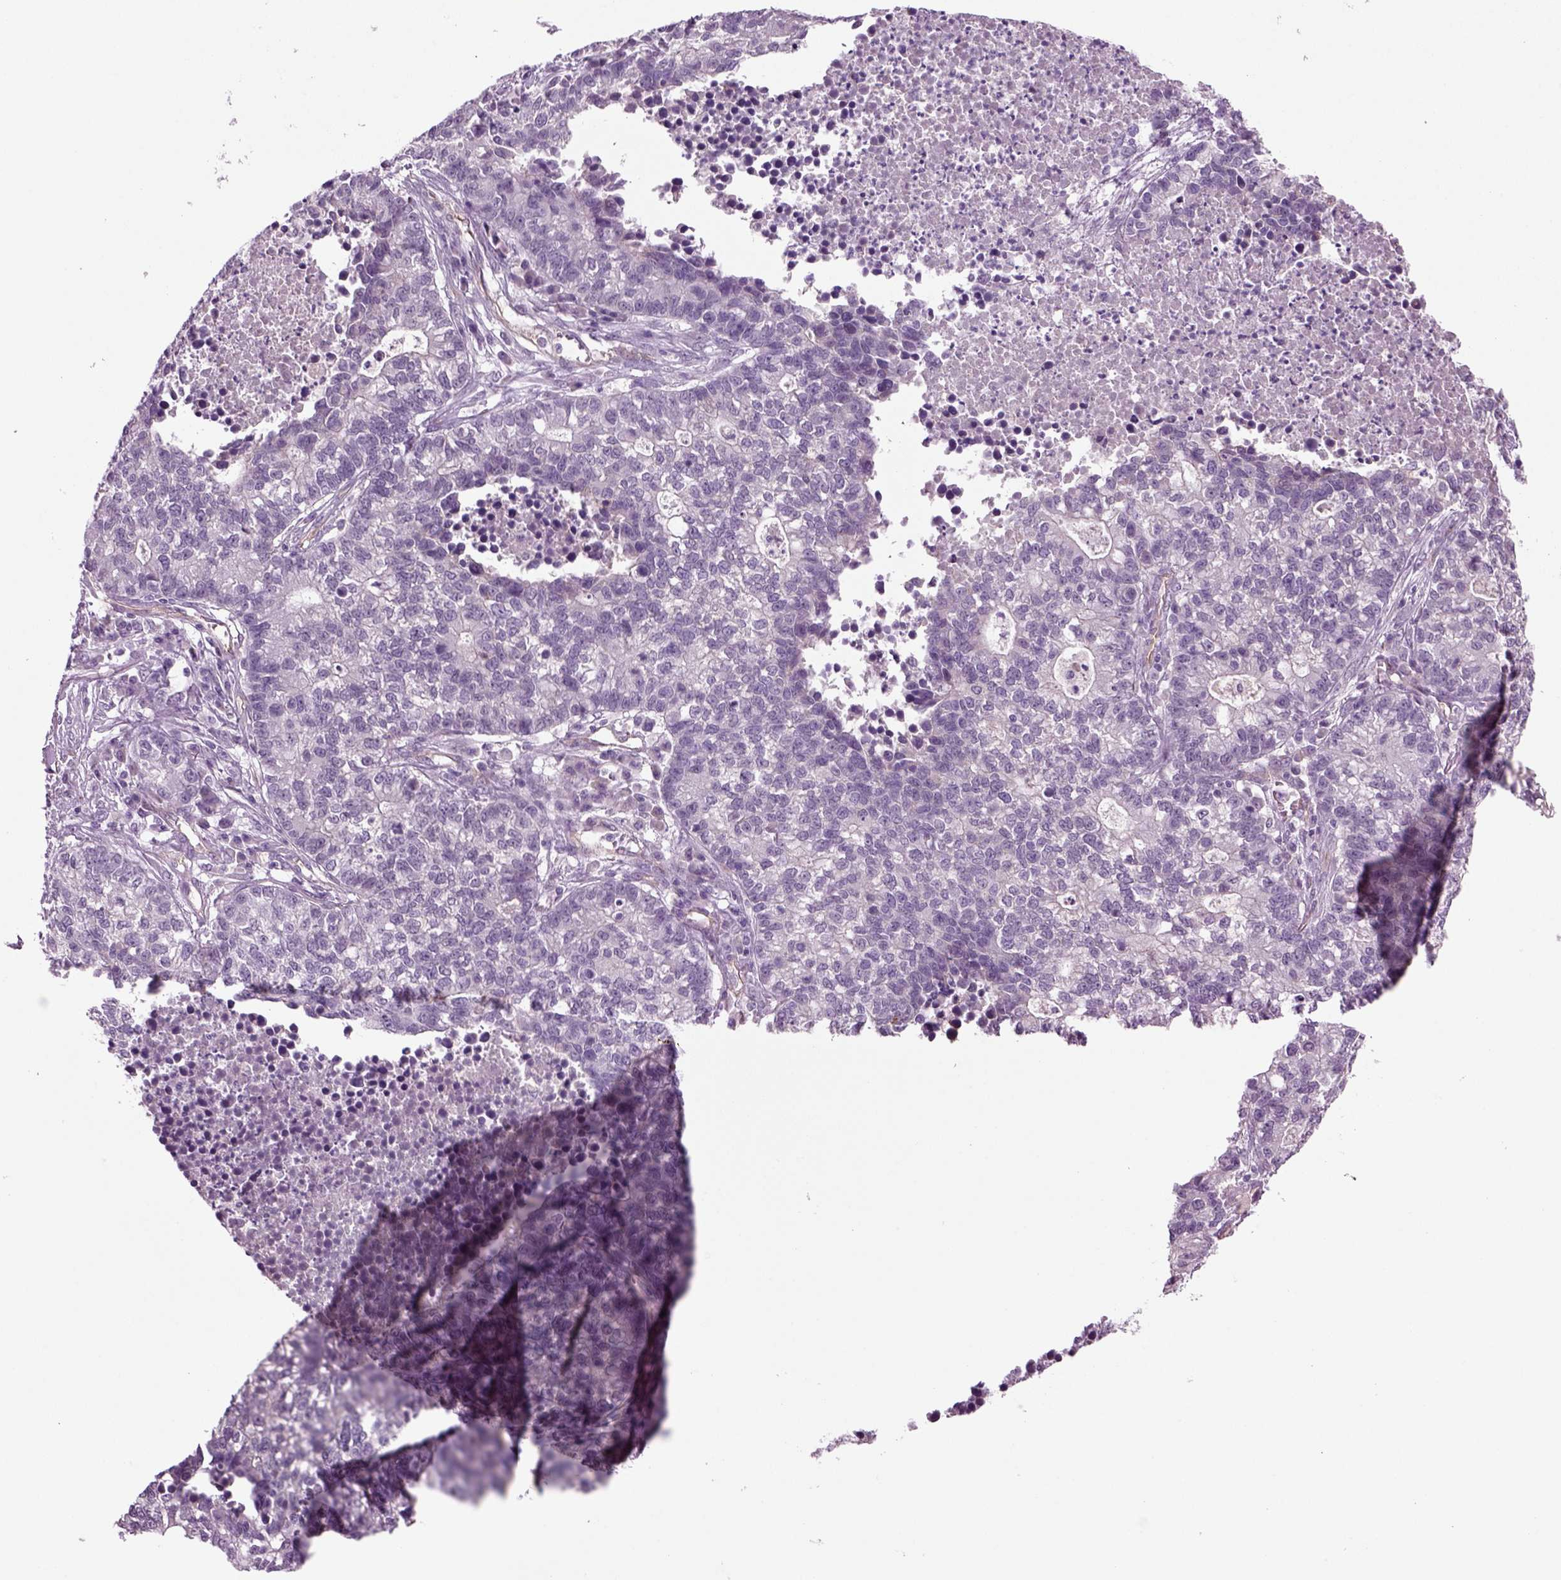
{"staining": {"intensity": "negative", "quantity": "none", "location": "none"}, "tissue": "lung cancer", "cell_type": "Tumor cells", "image_type": "cancer", "snomed": [{"axis": "morphology", "description": "Adenocarcinoma, NOS"}, {"axis": "topography", "description": "Lung"}], "caption": "Immunohistochemical staining of human adenocarcinoma (lung) exhibits no significant staining in tumor cells.", "gene": "COL9A2", "patient": {"sex": "male", "age": 57}}